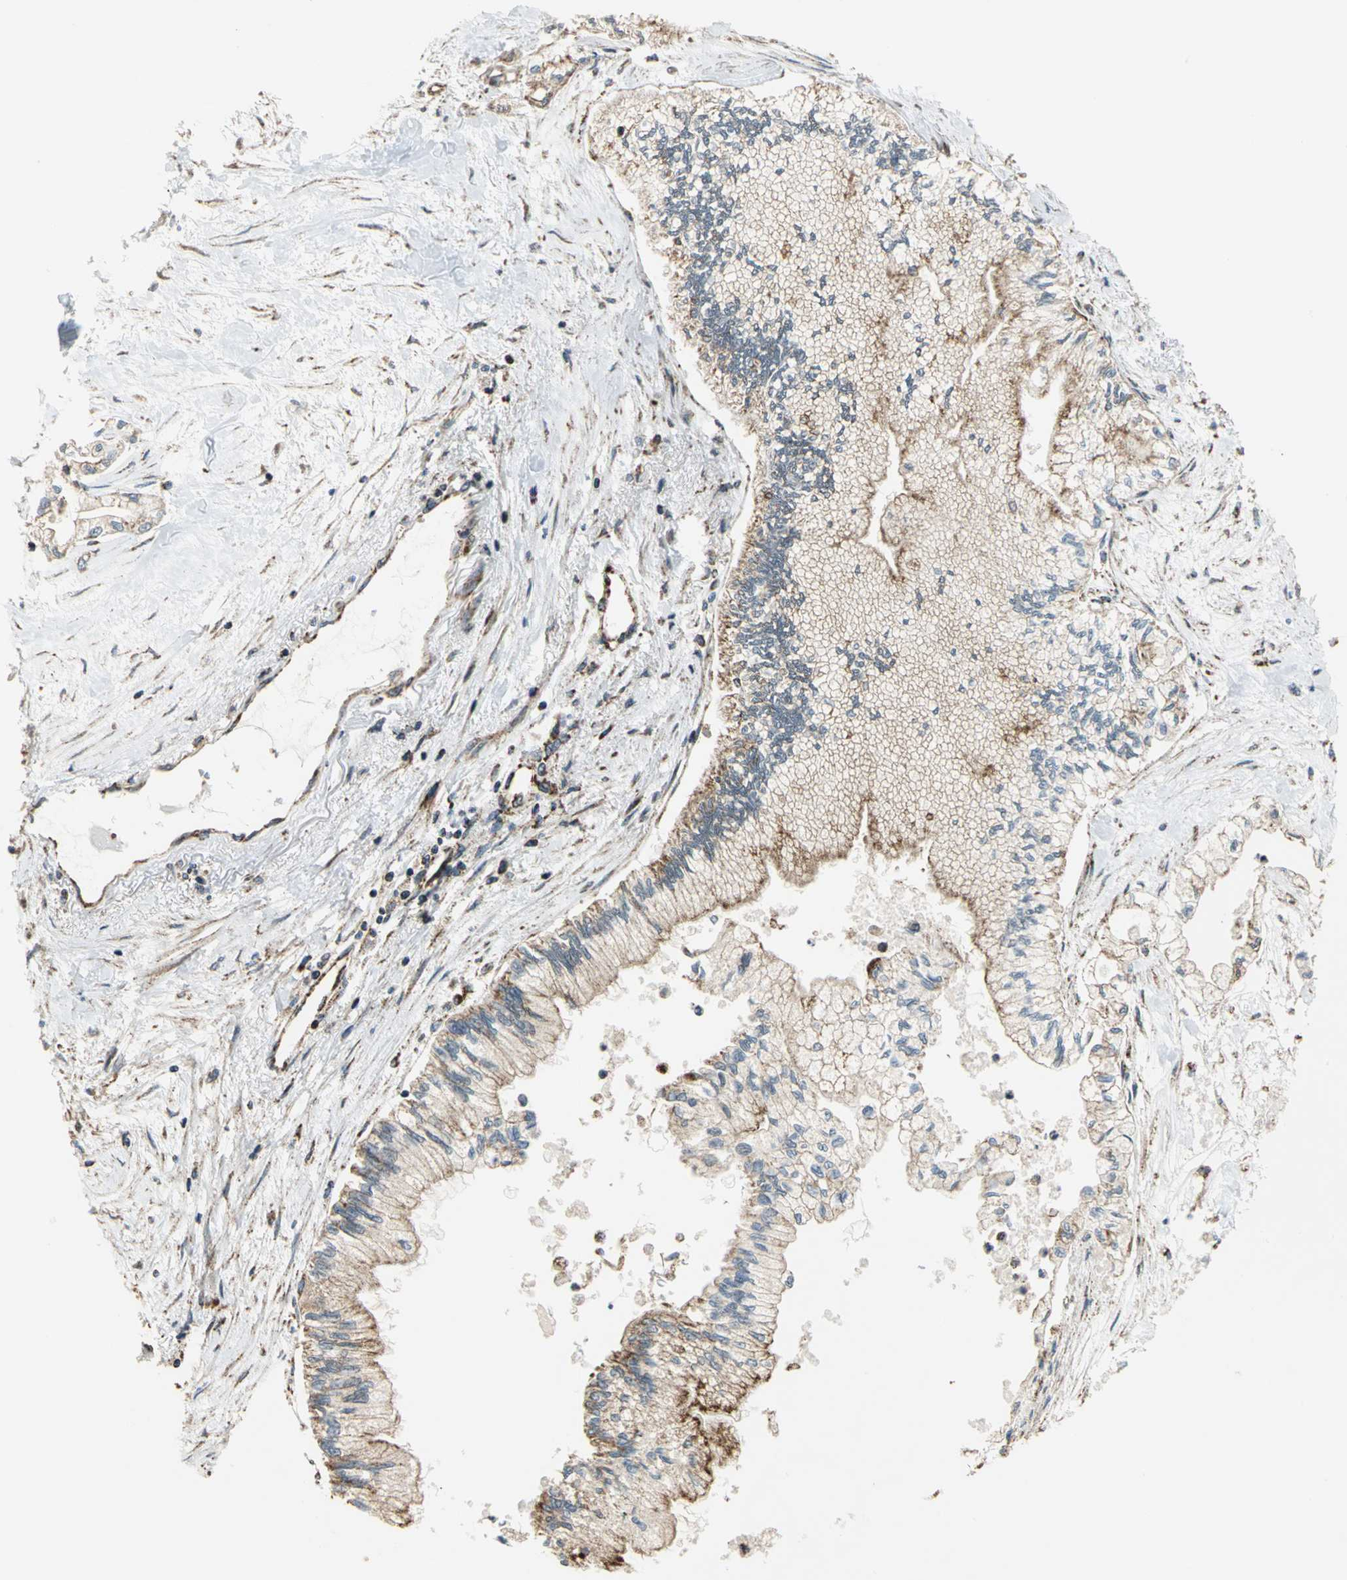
{"staining": {"intensity": "moderate", "quantity": ">75%", "location": "cytoplasmic/membranous"}, "tissue": "pancreatic cancer", "cell_type": "Tumor cells", "image_type": "cancer", "snomed": [{"axis": "morphology", "description": "Adenocarcinoma, NOS"}, {"axis": "topography", "description": "Pancreas"}], "caption": "Tumor cells display moderate cytoplasmic/membranous staining in about >75% of cells in pancreatic adenocarcinoma.", "gene": "MRPS22", "patient": {"sex": "male", "age": 79}}